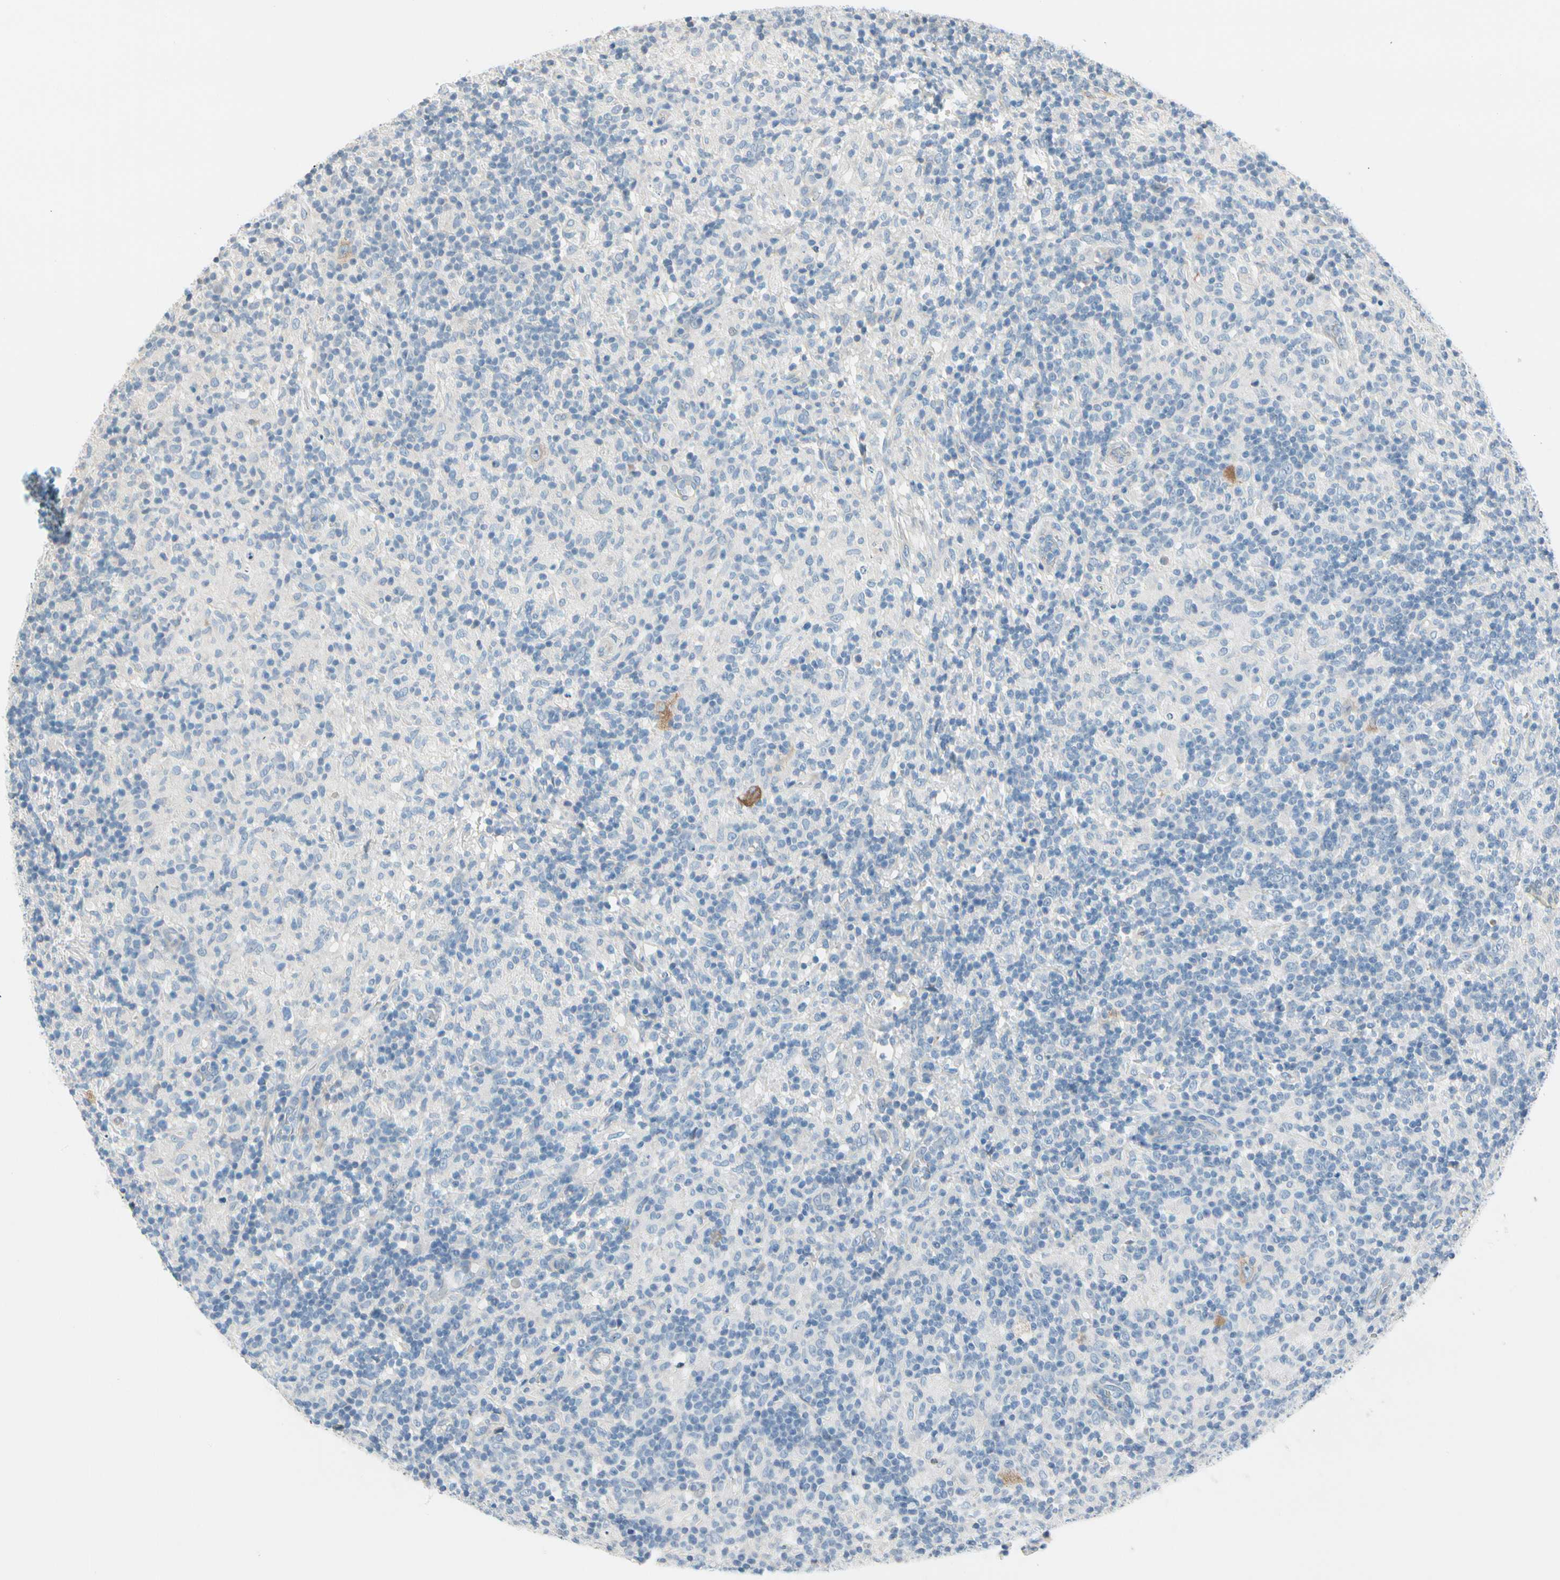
{"staining": {"intensity": "weak", "quantity": "25%-75%", "location": "cytoplasmic/membranous"}, "tissue": "lymphoma", "cell_type": "Tumor cells", "image_type": "cancer", "snomed": [{"axis": "morphology", "description": "Hodgkin's disease, NOS"}, {"axis": "topography", "description": "Lymph node"}], "caption": "IHC histopathology image of lymphoma stained for a protein (brown), which shows low levels of weak cytoplasmic/membranous staining in approximately 25%-75% of tumor cells.", "gene": "STK40", "patient": {"sex": "male", "age": 70}}